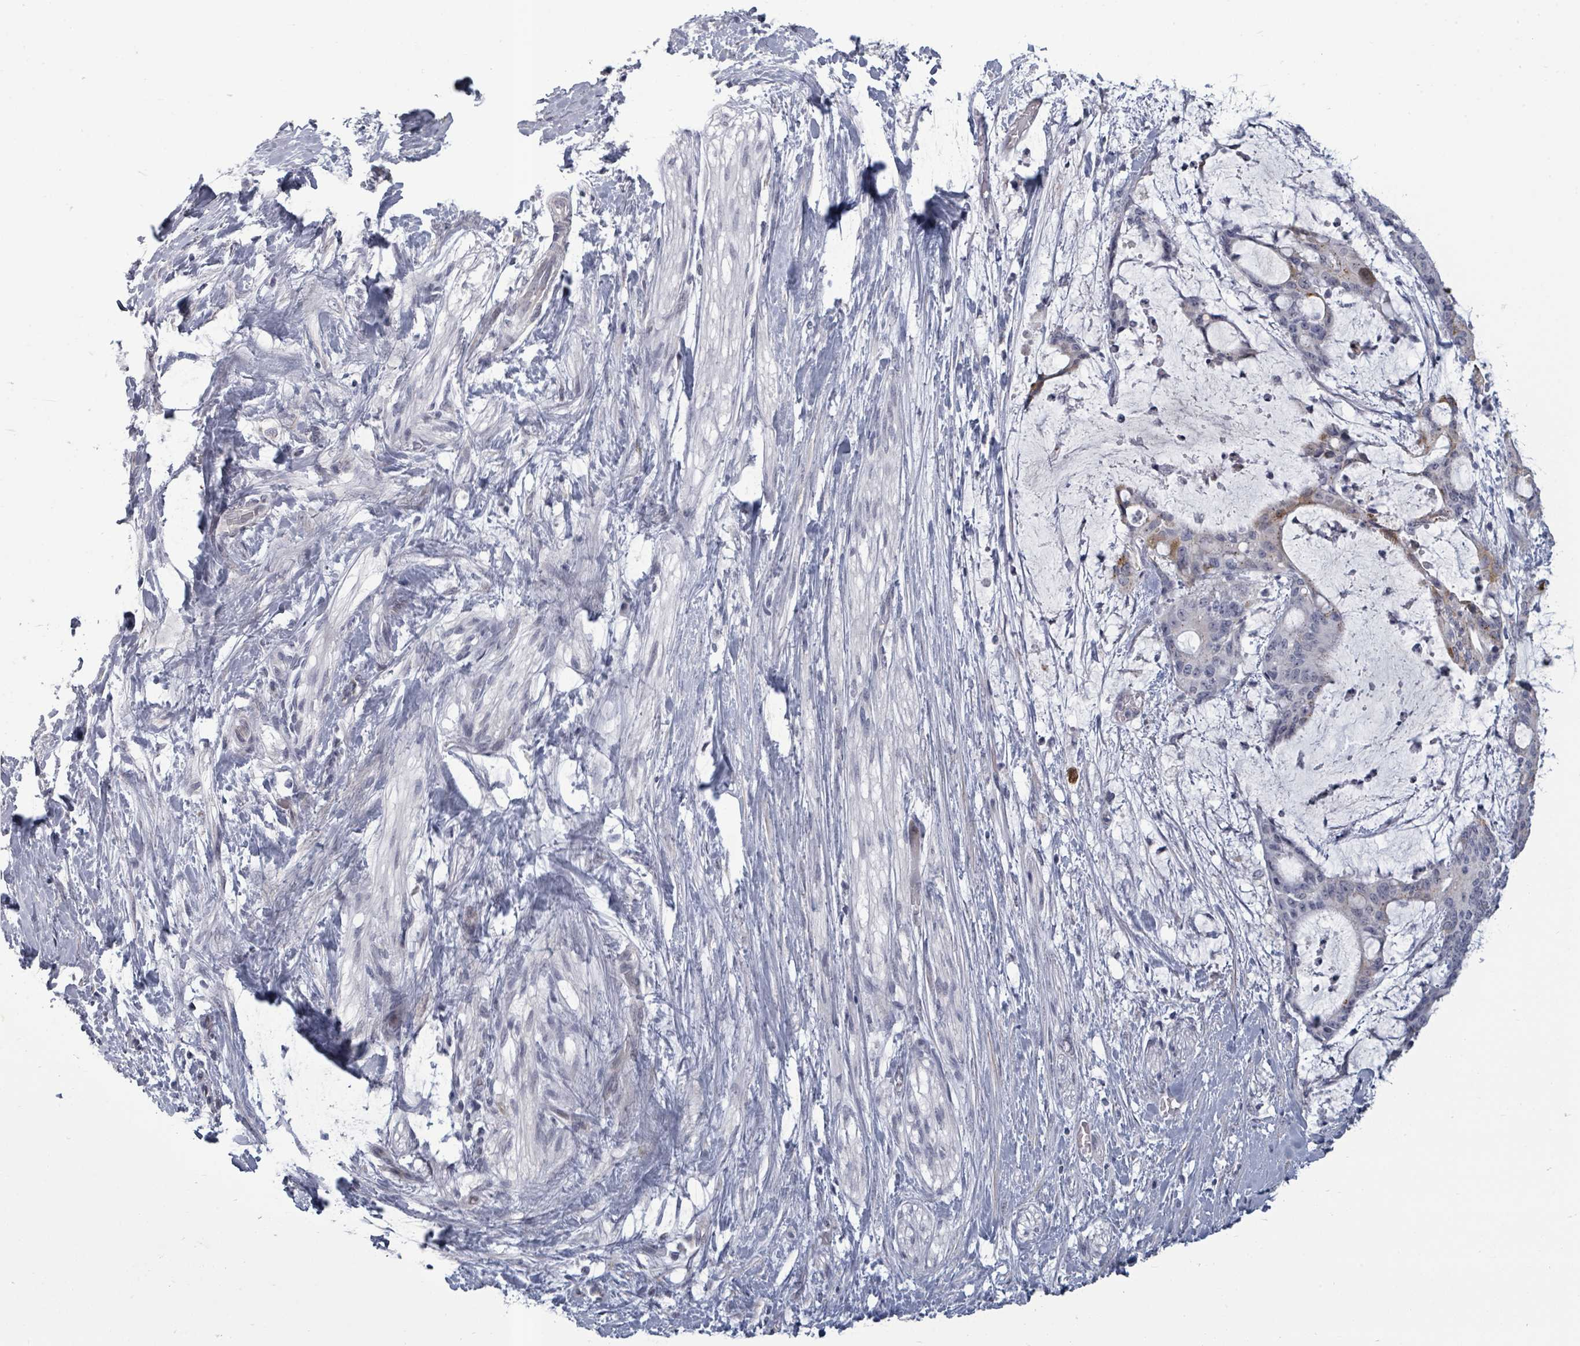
{"staining": {"intensity": "moderate", "quantity": "<25%", "location": "cytoplasmic/membranous"}, "tissue": "liver cancer", "cell_type": "Tumor cells", "image_type": "cancer", "snomed": [{"axis": "morphology", "description": "Normal tissue, NOS"}, {"axis": "morphology", "description": "Cholangiocarcinoma"}, {"axis": "topography", "description": "Liver"}, {"axis": "topography", "description": "Peripheral nerve tissue"}], "caption": "DAB (3,3'-diaminobenzidine) immunohistochemical staining of human liver cancer reveals moderate cytoplasmic/membranous protein positivity in about <25% of tumor cells.", "gene": "PTPN20", "patient": {"sex": "female", "age": 73}}